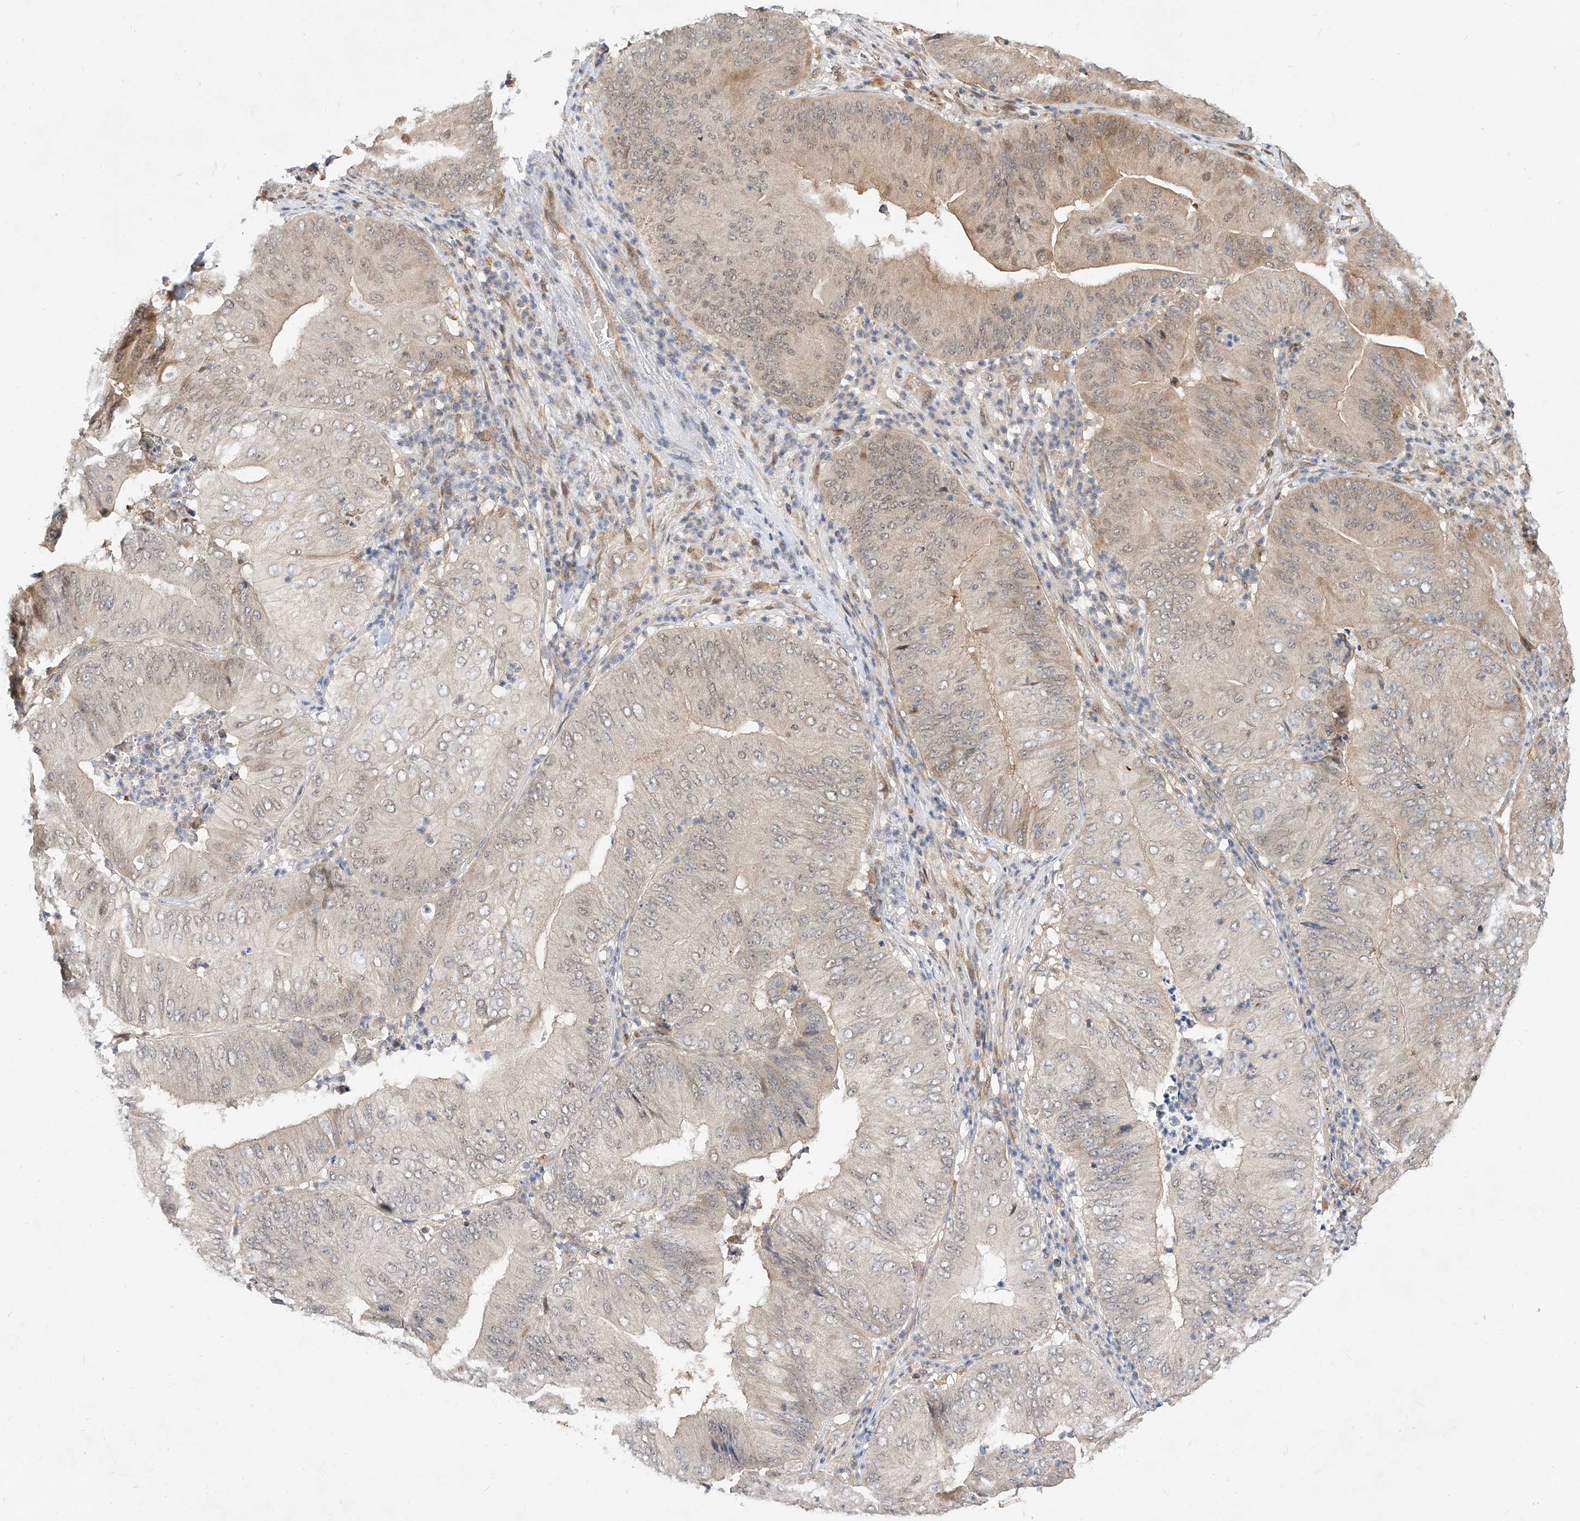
{"staining": {"intensity": "weak", "quantity": "25%-75%", "location": "cytoplasmic/membranous,nuclear"}, "tissue": "pancreatic cancer", "cell_type": "Tumor cells", "image_type": "cancer", "snomed": [{"axis": "morphology", "description": "Adenocarcinoma, NOS"}, {"axis": "topography", "description": "Pancreas"}], "caption": "High-magnification brightfield microscopy of pancreatic cancer (adenocarcinoma) stained with DAB (brown) and counterstained with hematoxylin (blue). tumor cells exhibit weak cytoplasmic/membranous and nuclear staining is identified in approximately25%-75% of cells. (Stains: DAB in brown, nuclei in blue, Microscopy: brightfield microscopy at high magnification).", "gene": "DIRAS3", "patient": {"sex": "female", "age": 77}}